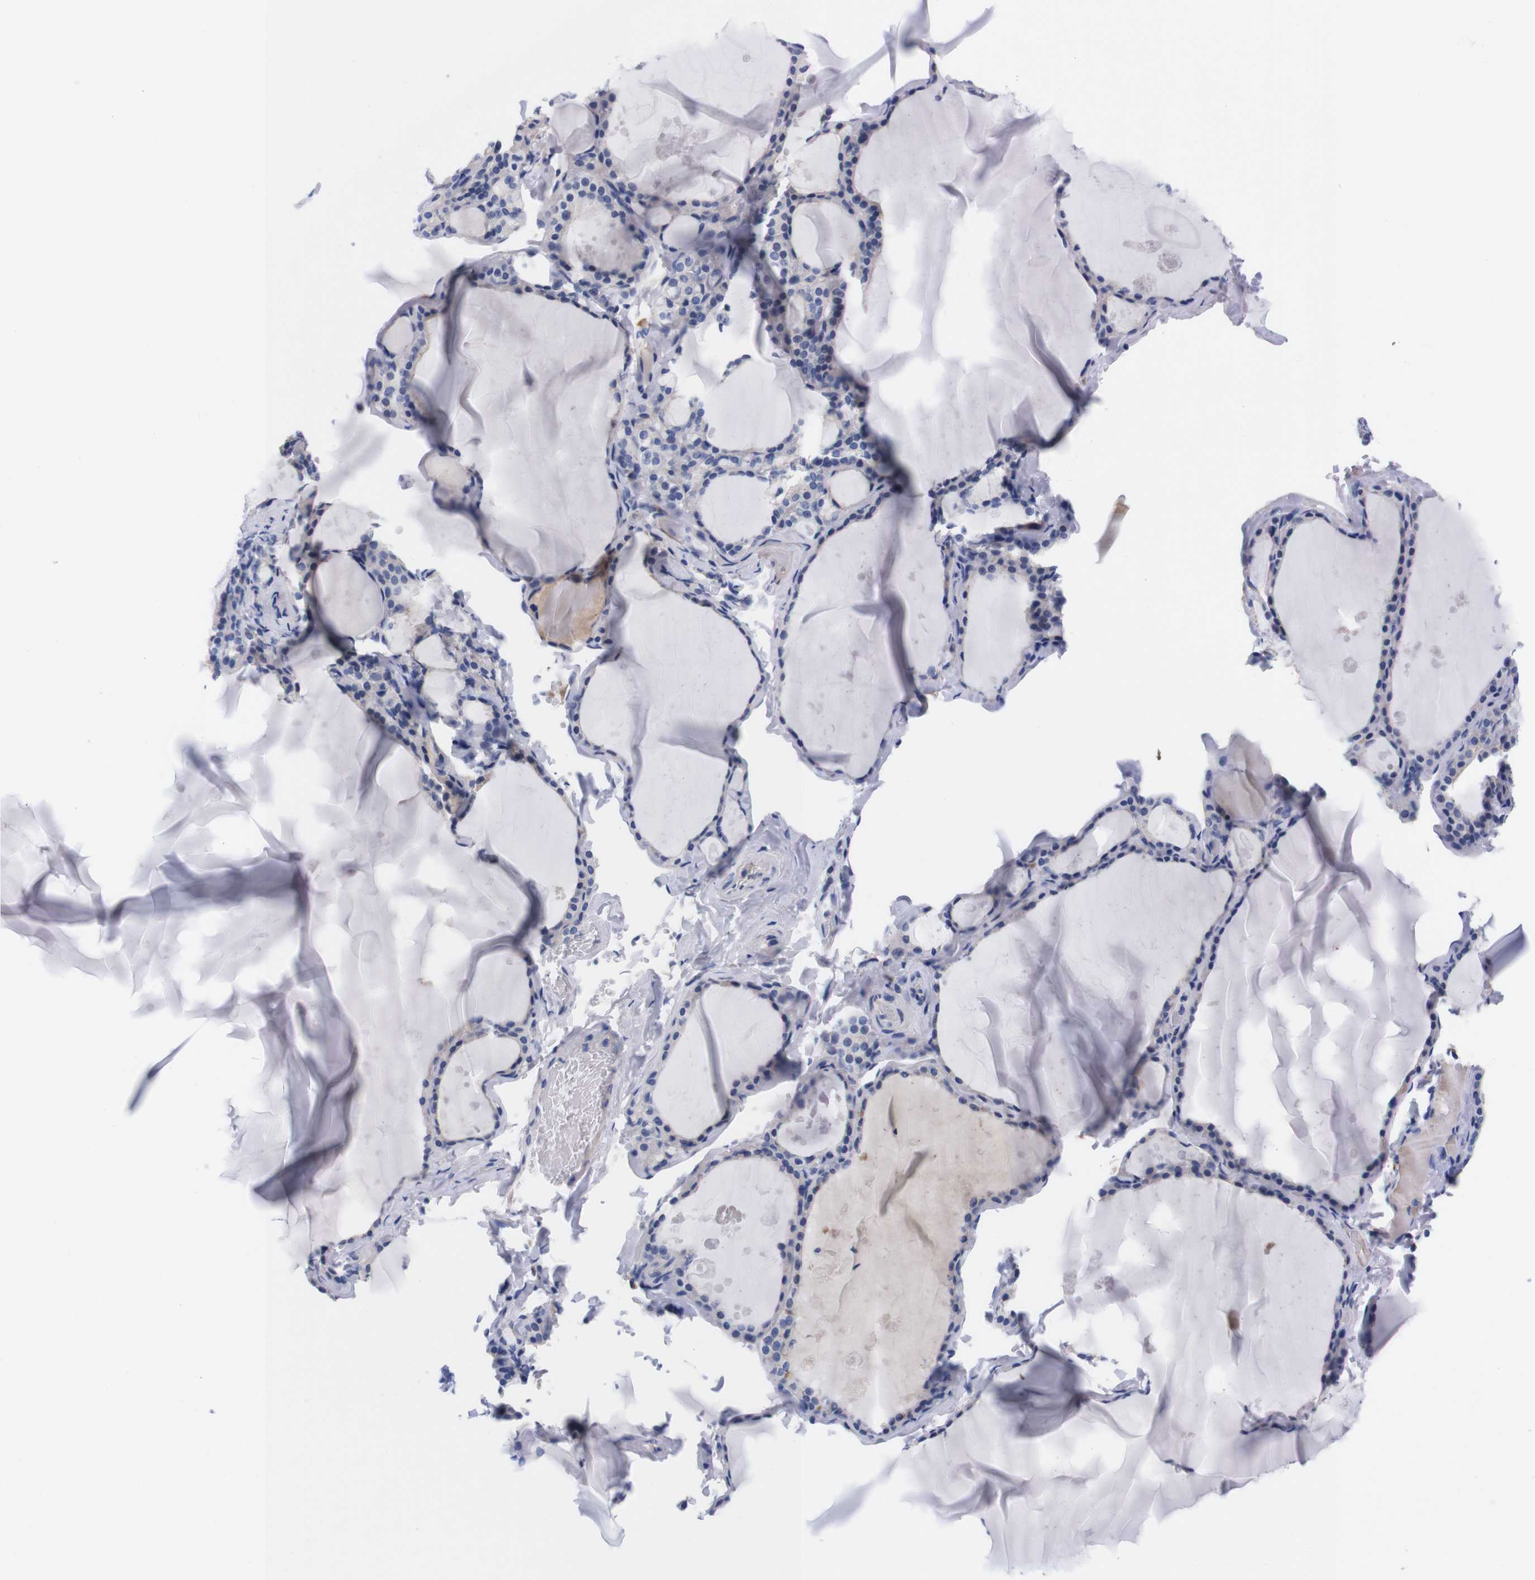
{"staining": {"intensity": "negative", "quantity": "none", "location": "none"}, "tissue": "thyroid gland", "cell_type": "Glandular cells", "image_type": "normal", "snomed": [{"axis": "morphology", "description": "Normal tissue, NOS"}, {"axis": "topography", "description": "Thyroid gland"}], "caption": "This is an immunohistochemistry (IHC) photomicrograph of unremarkable human thyroid gland. There is no staining in glandular cells.", "gene": "FAM210A", "patient": {"sex": "male", "age": 56}}